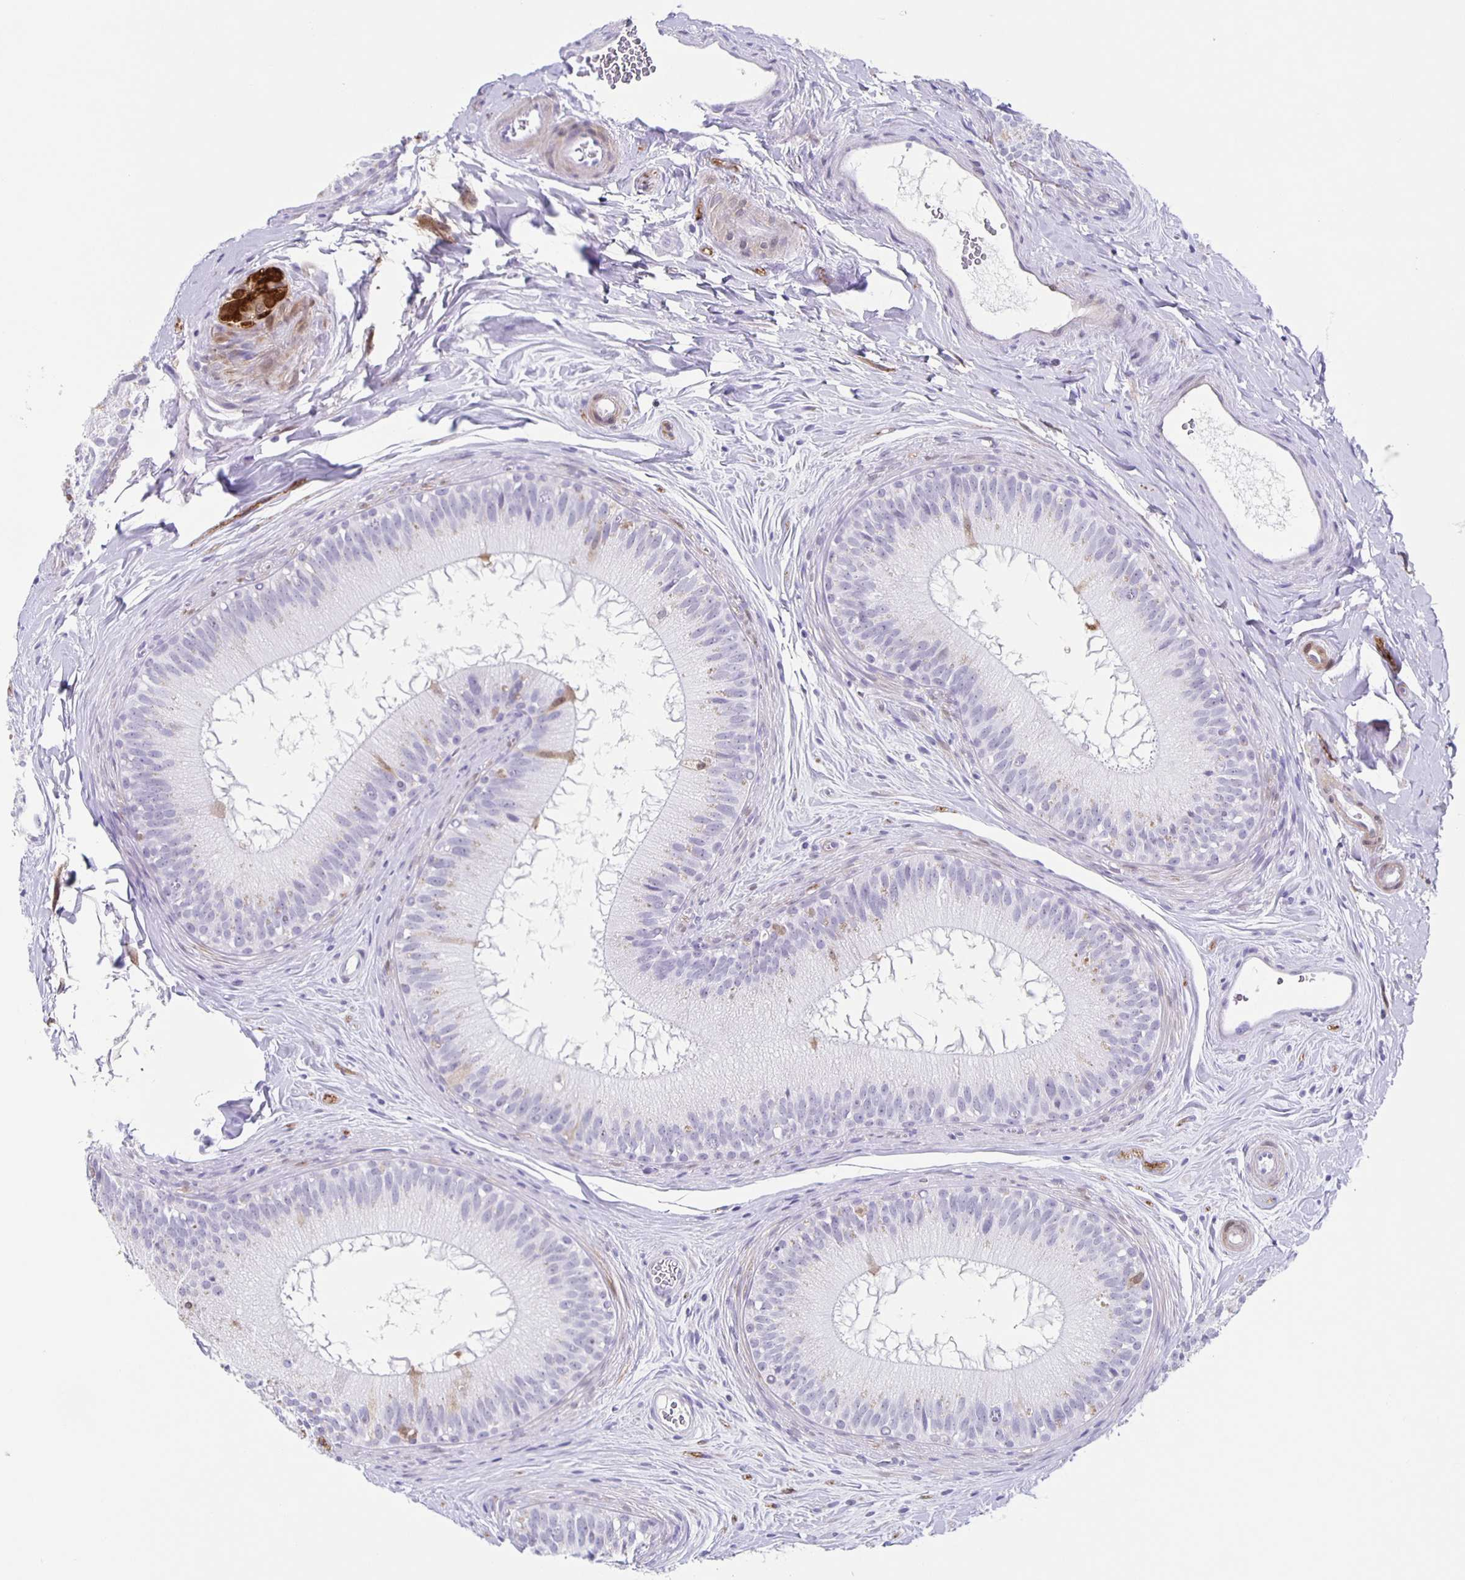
{"staining": {"intensity": "weak", "quantity": "<25%", "location": "cytoplasmic/membranous,nuclear"}, "tissue": "epididymis", "cell_type": "Glandular cells", "image_type": "normal", "snomed": [{"axis": "morphology", "description": "Normal tissue, NOS"}, {"axis": "topography", "description": "Epididymis"}], "caption": "A high-resolution histopathology image shows IHC staining of unremarkable epididymis, which demonstrates no significant staining in glandular cells.", "gene": "TPPP", "patient": {"sex": "male", "age": 44}}